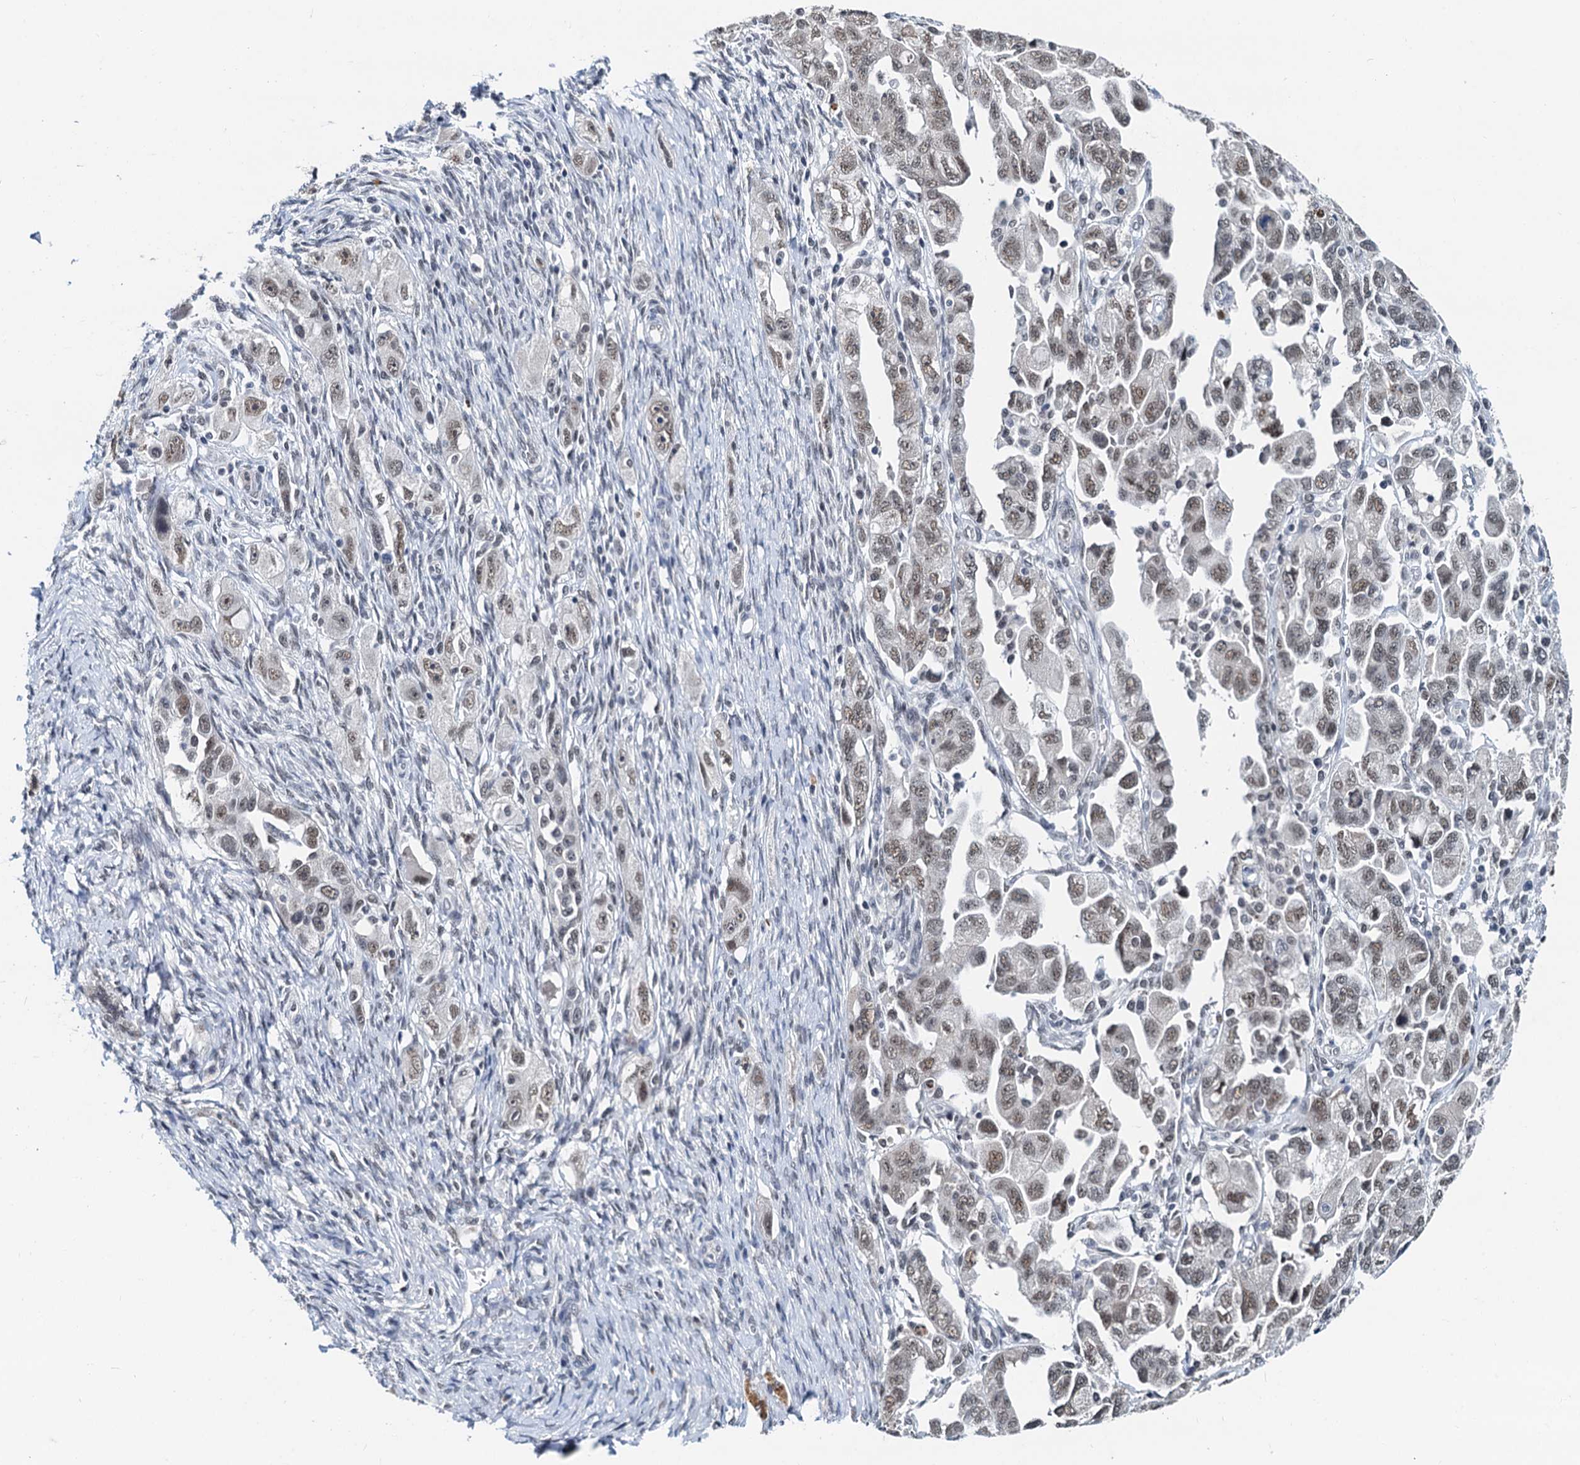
{"staining": {"intensity": "weak", "quantity": ">75%", "location": "nuclear"}, "tissue": "ovarian cancer", "cell_type": "Tumor cells", "image_type": "cancer", "snomed": [{"axis": "morphology", "description": "Carcinoma, NOS"}, {"axis": "morphology", "description": "Cystadenocarcinoma, serous, NOS"}, {"axis": "topography", "description": "Ovary"}], "caption": "This image shows immunohistochemistry staining of ovarian cancer (carcinoma), with low weak nuclear expression in about >75% of tumor cells.", "gene": "SNRPD1", "patient": {"sex": "female", "age": 69}}